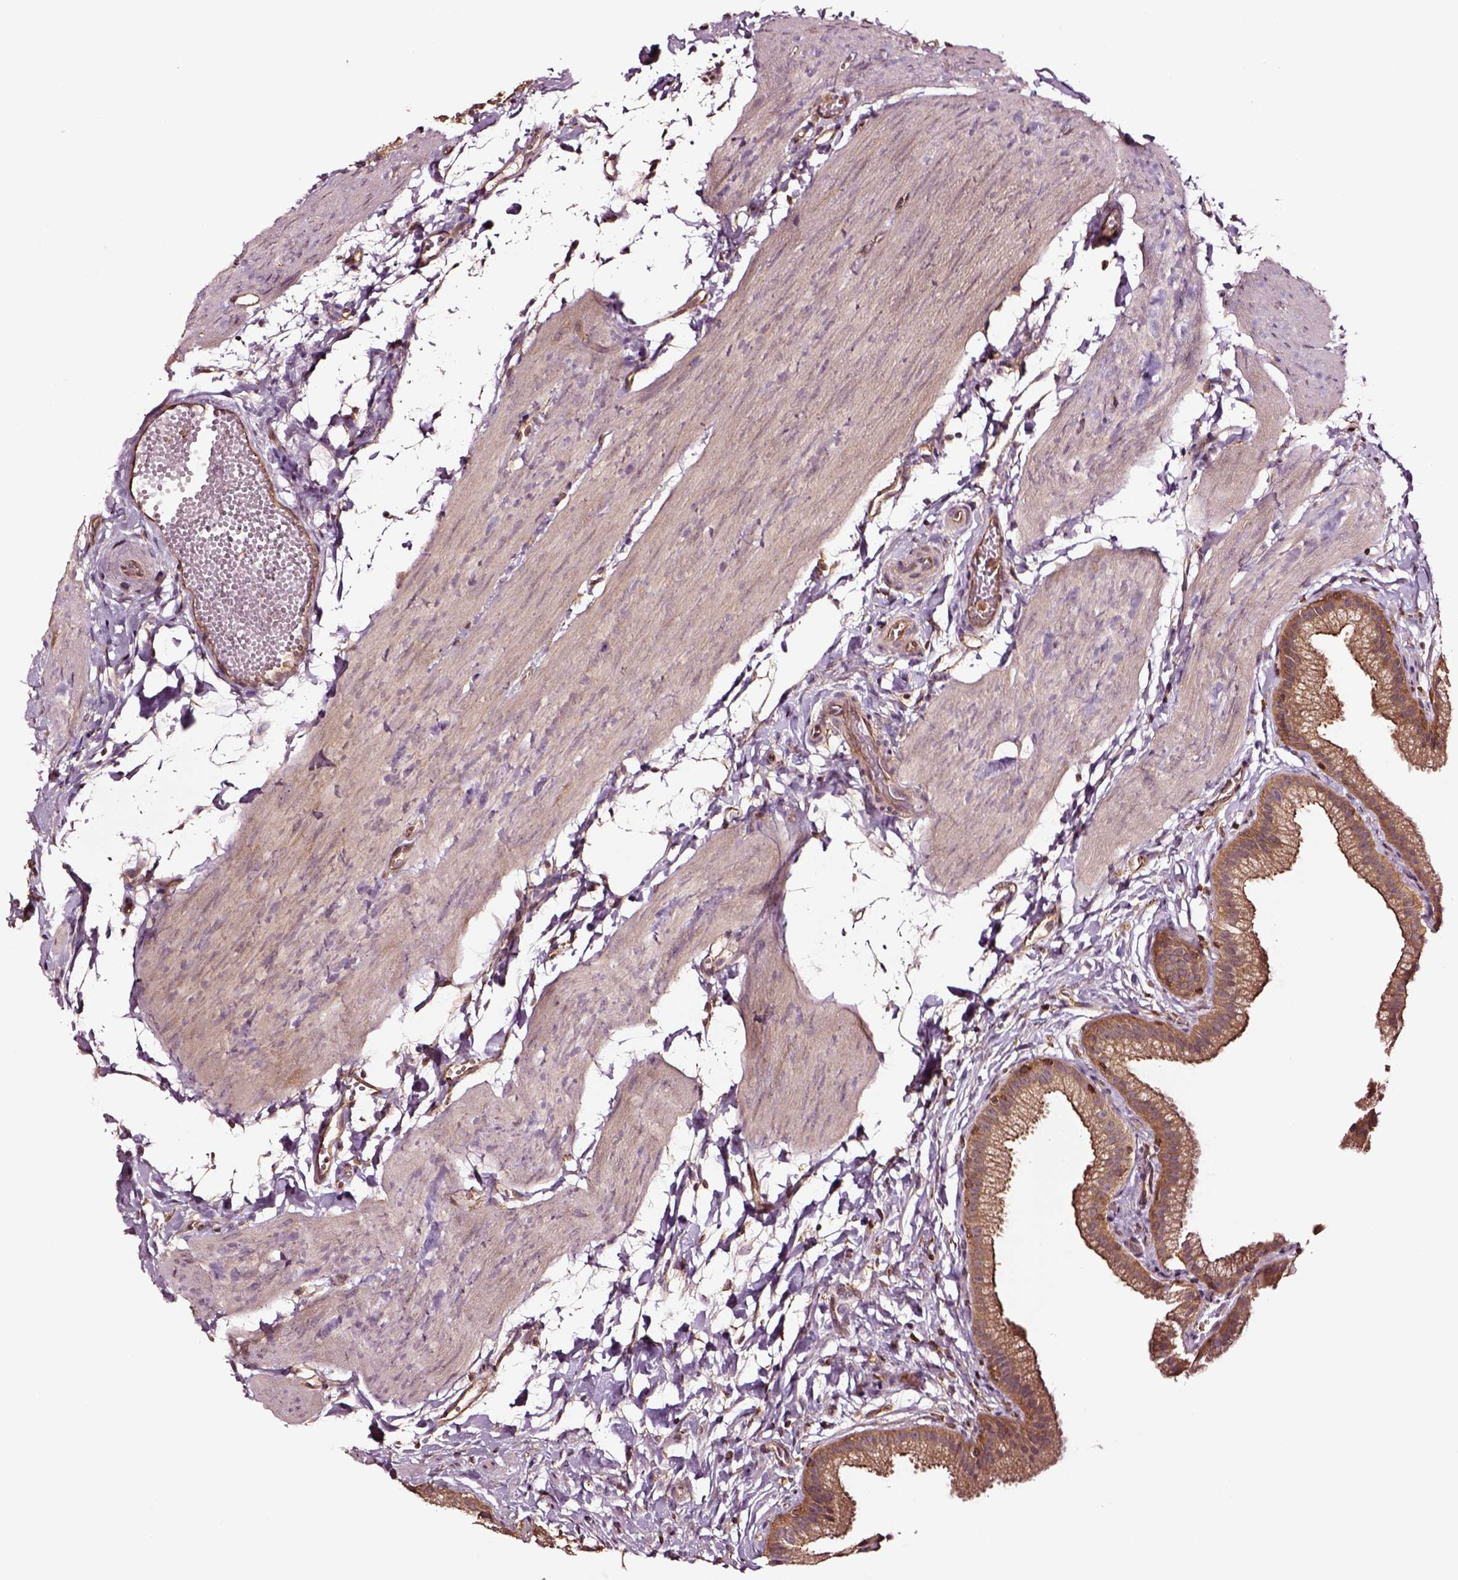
{"staining": {"intensity": "strong", "quantity": ">75%", "location": "cytoplasmic/membranous"}, "tissue": "gallbladder", "cell_type": "Glandular cells", "image_type": "normal", "snomed": [{"axis": "morphology", "description": "Normal tissue, NOS"}, {"axis": "topography", "description": "Gallbladder"}], "caption": "Protein staining of normal gallbladder shows strong cytoplasmic/membranous staining in approximately >75% of glandular cells.", "gene": "RASSF5", "patient": {"sex": "female", "age": 63}}